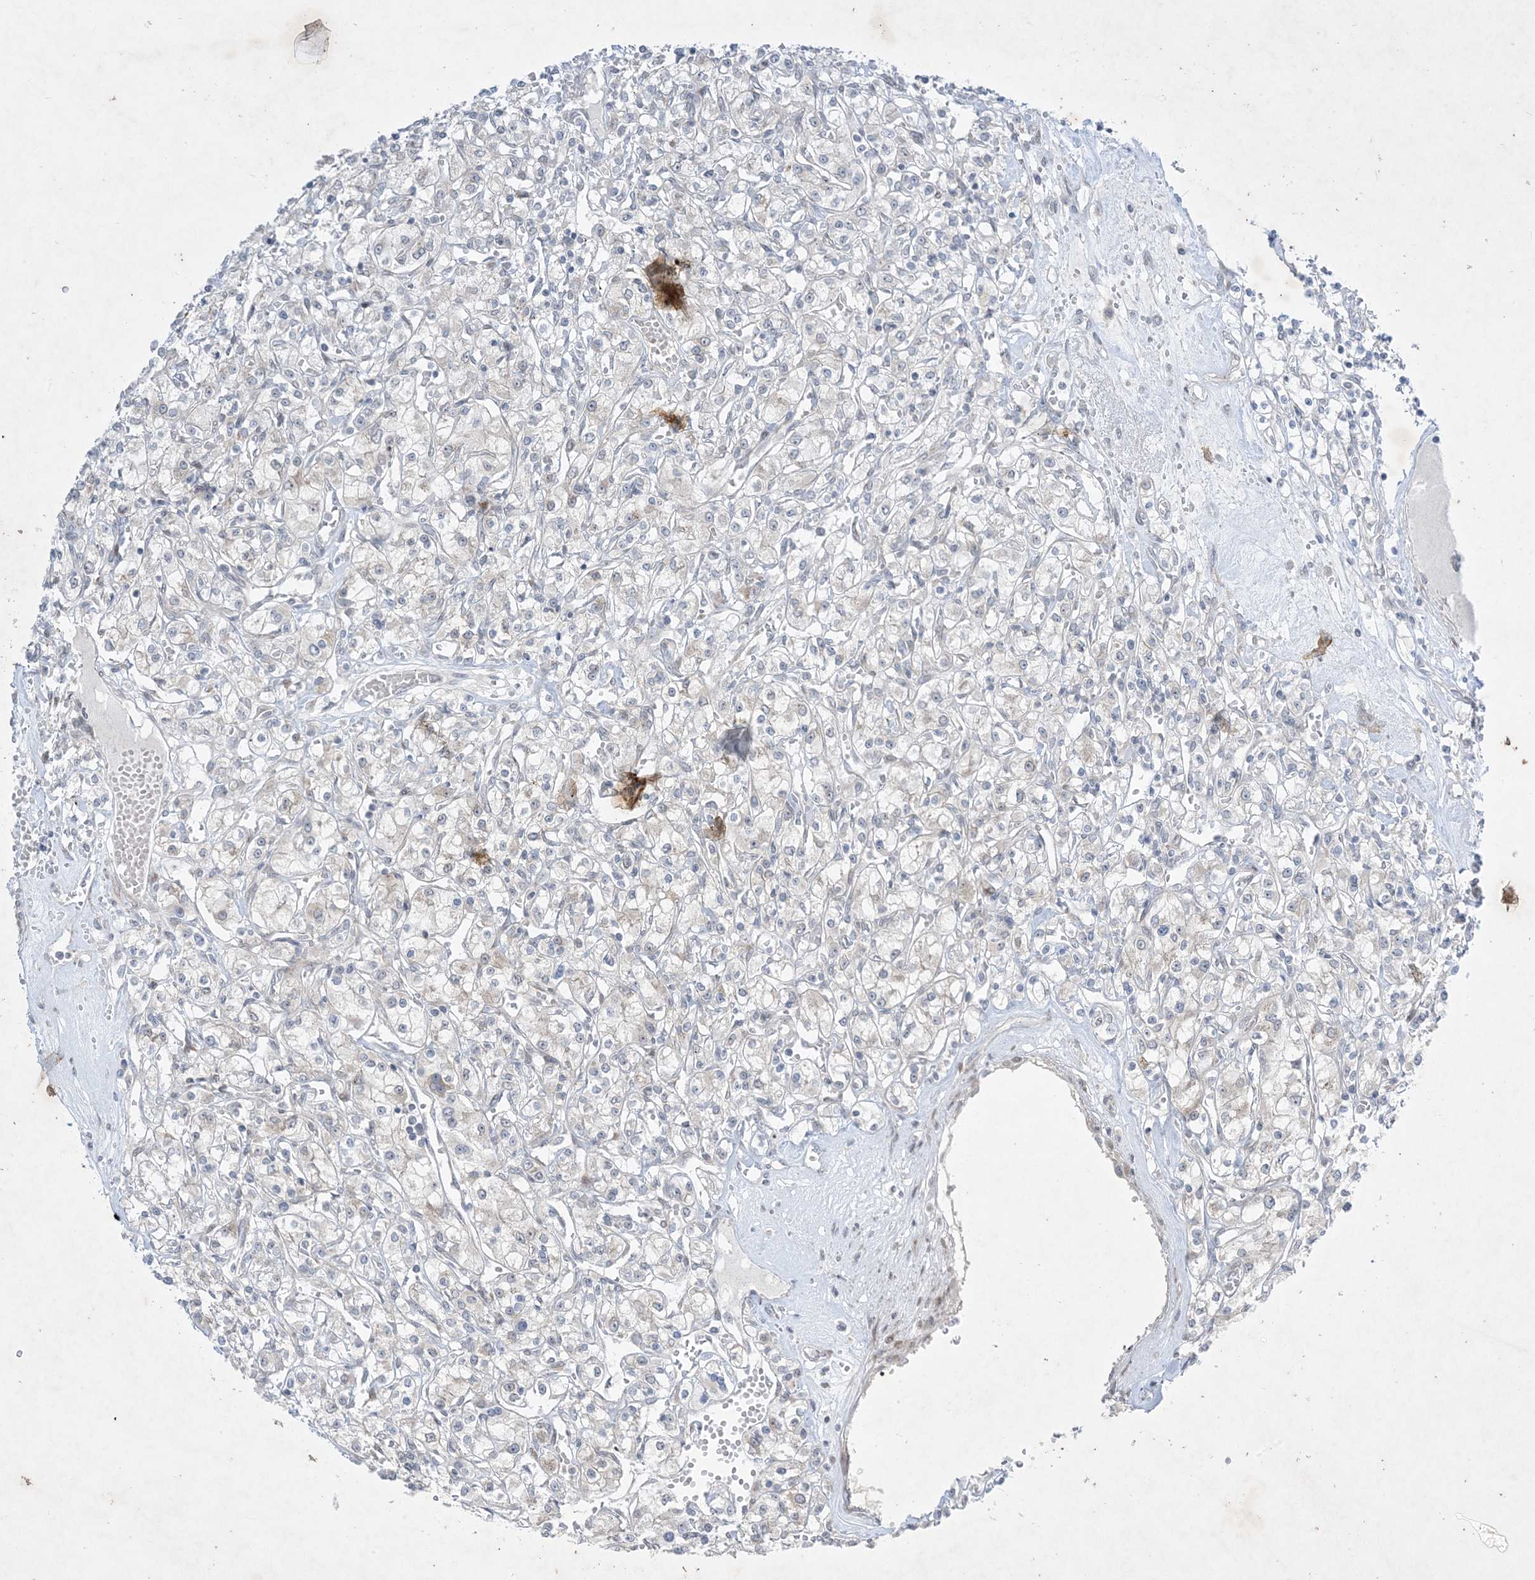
{"staining": {"intensity": "negative", "quantity": "none", "location": "none"}, "tissue": "renal cancer", "cell_type": "Tumor cells", "image_type": "cancer", "snomed": [{"axis": "morphology", "description": "Adenocarcinoma, NOS"}, {"axis": "topography", "description": "Kidney"}], "caption": "A photomicrograph of renal cancer (adenocarcinoma) stained for a protein displays no brown staining in tumor cells.", "gene": "SOGA3", "patient": {"sex": "female", "age": 59}}